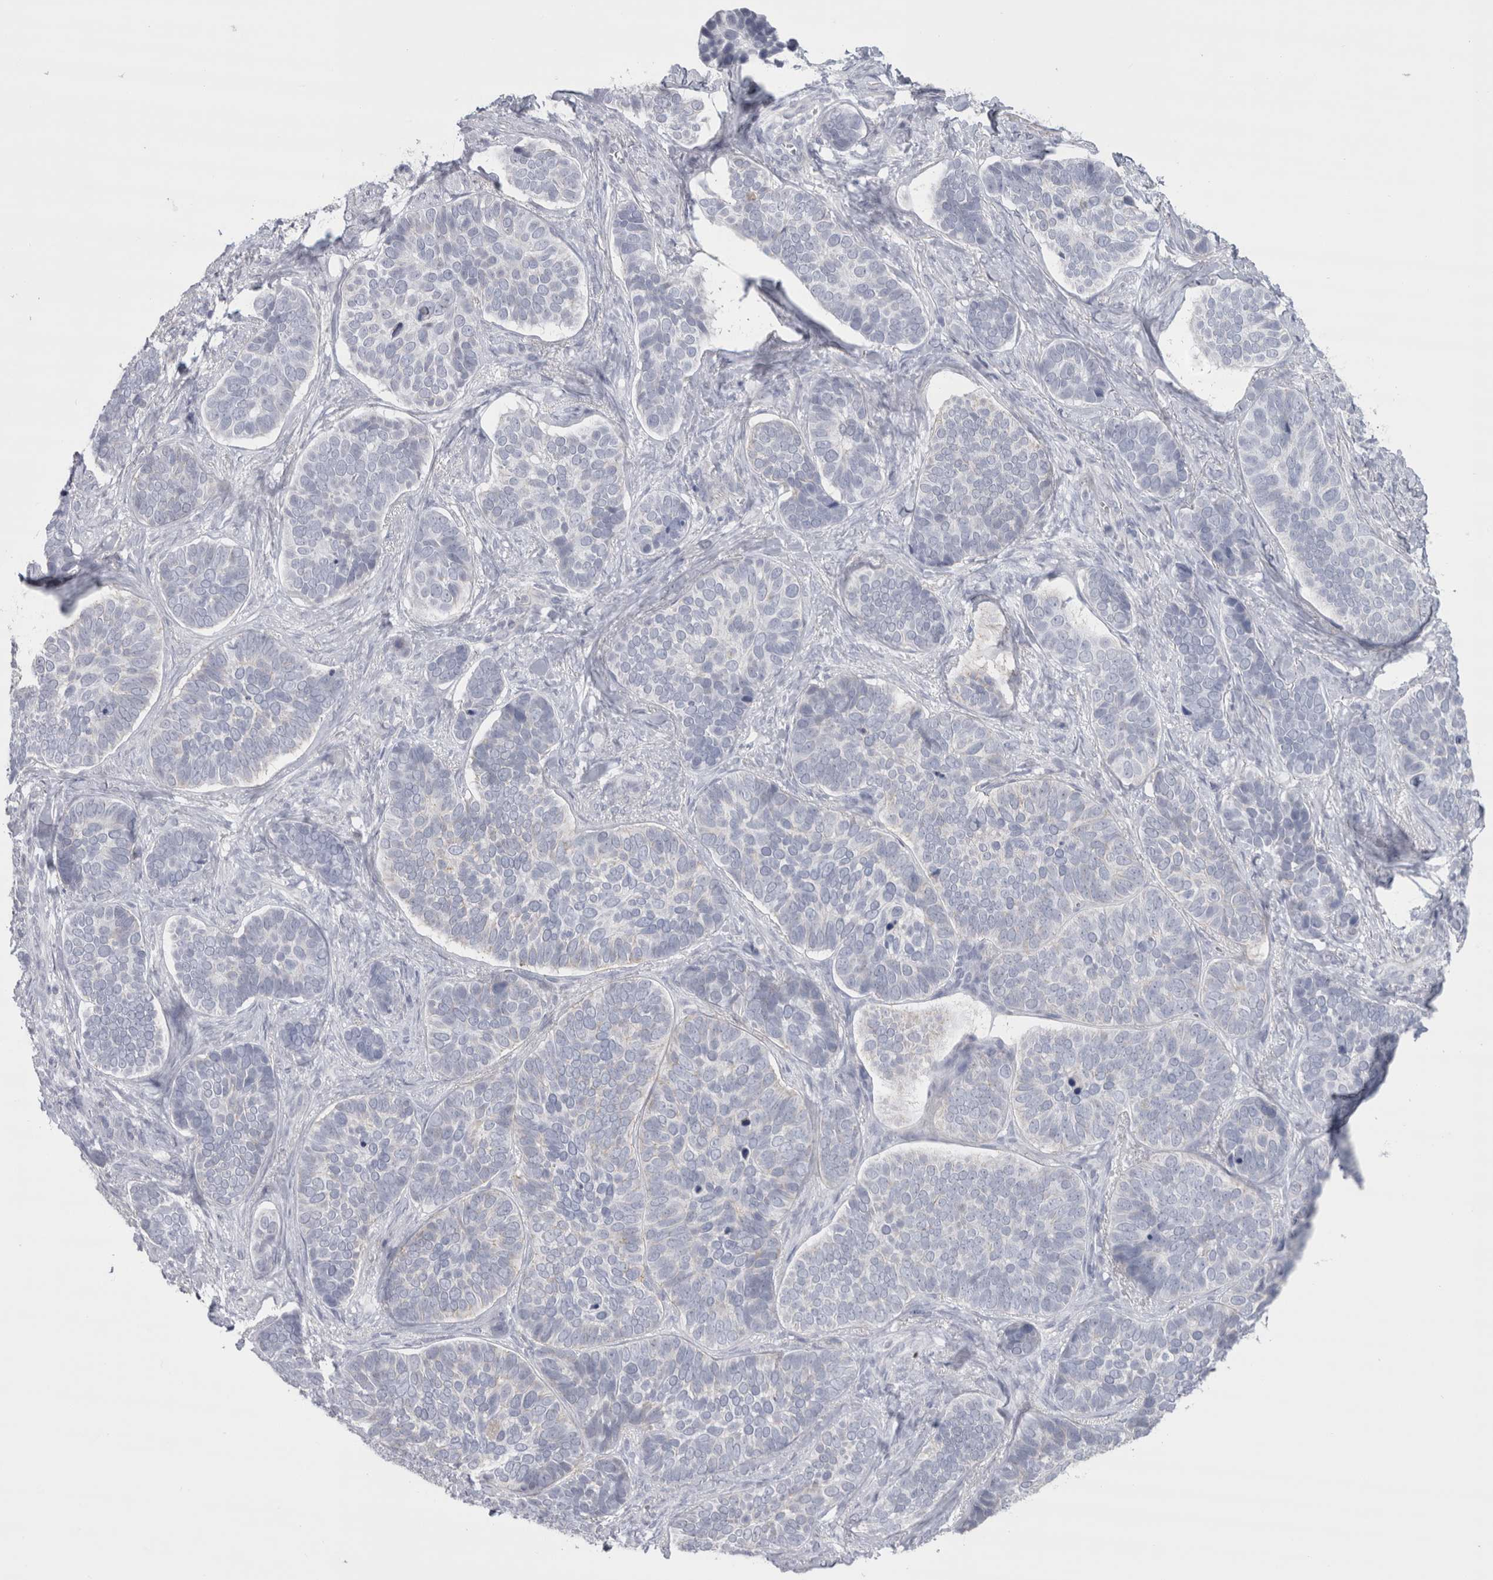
{"staining": {"intensity": "negative", "quantity": "none", "location": "none"}, "tissue": "skin cancer", "cell_type": "Tumor cells", "image_type": "cancer", "snomed": [{"axis": "morphology", "description": "Basal cell carcinoma"}, {"axis": "topography", "description": "Skin"}], "caption": "This is an immunohistochemistry (IHC) image of skin basal cell carcinoma. There is no staining in tumor cells.", "gene": "CDH17", "patient": {"sex": "male", "age": 62}}